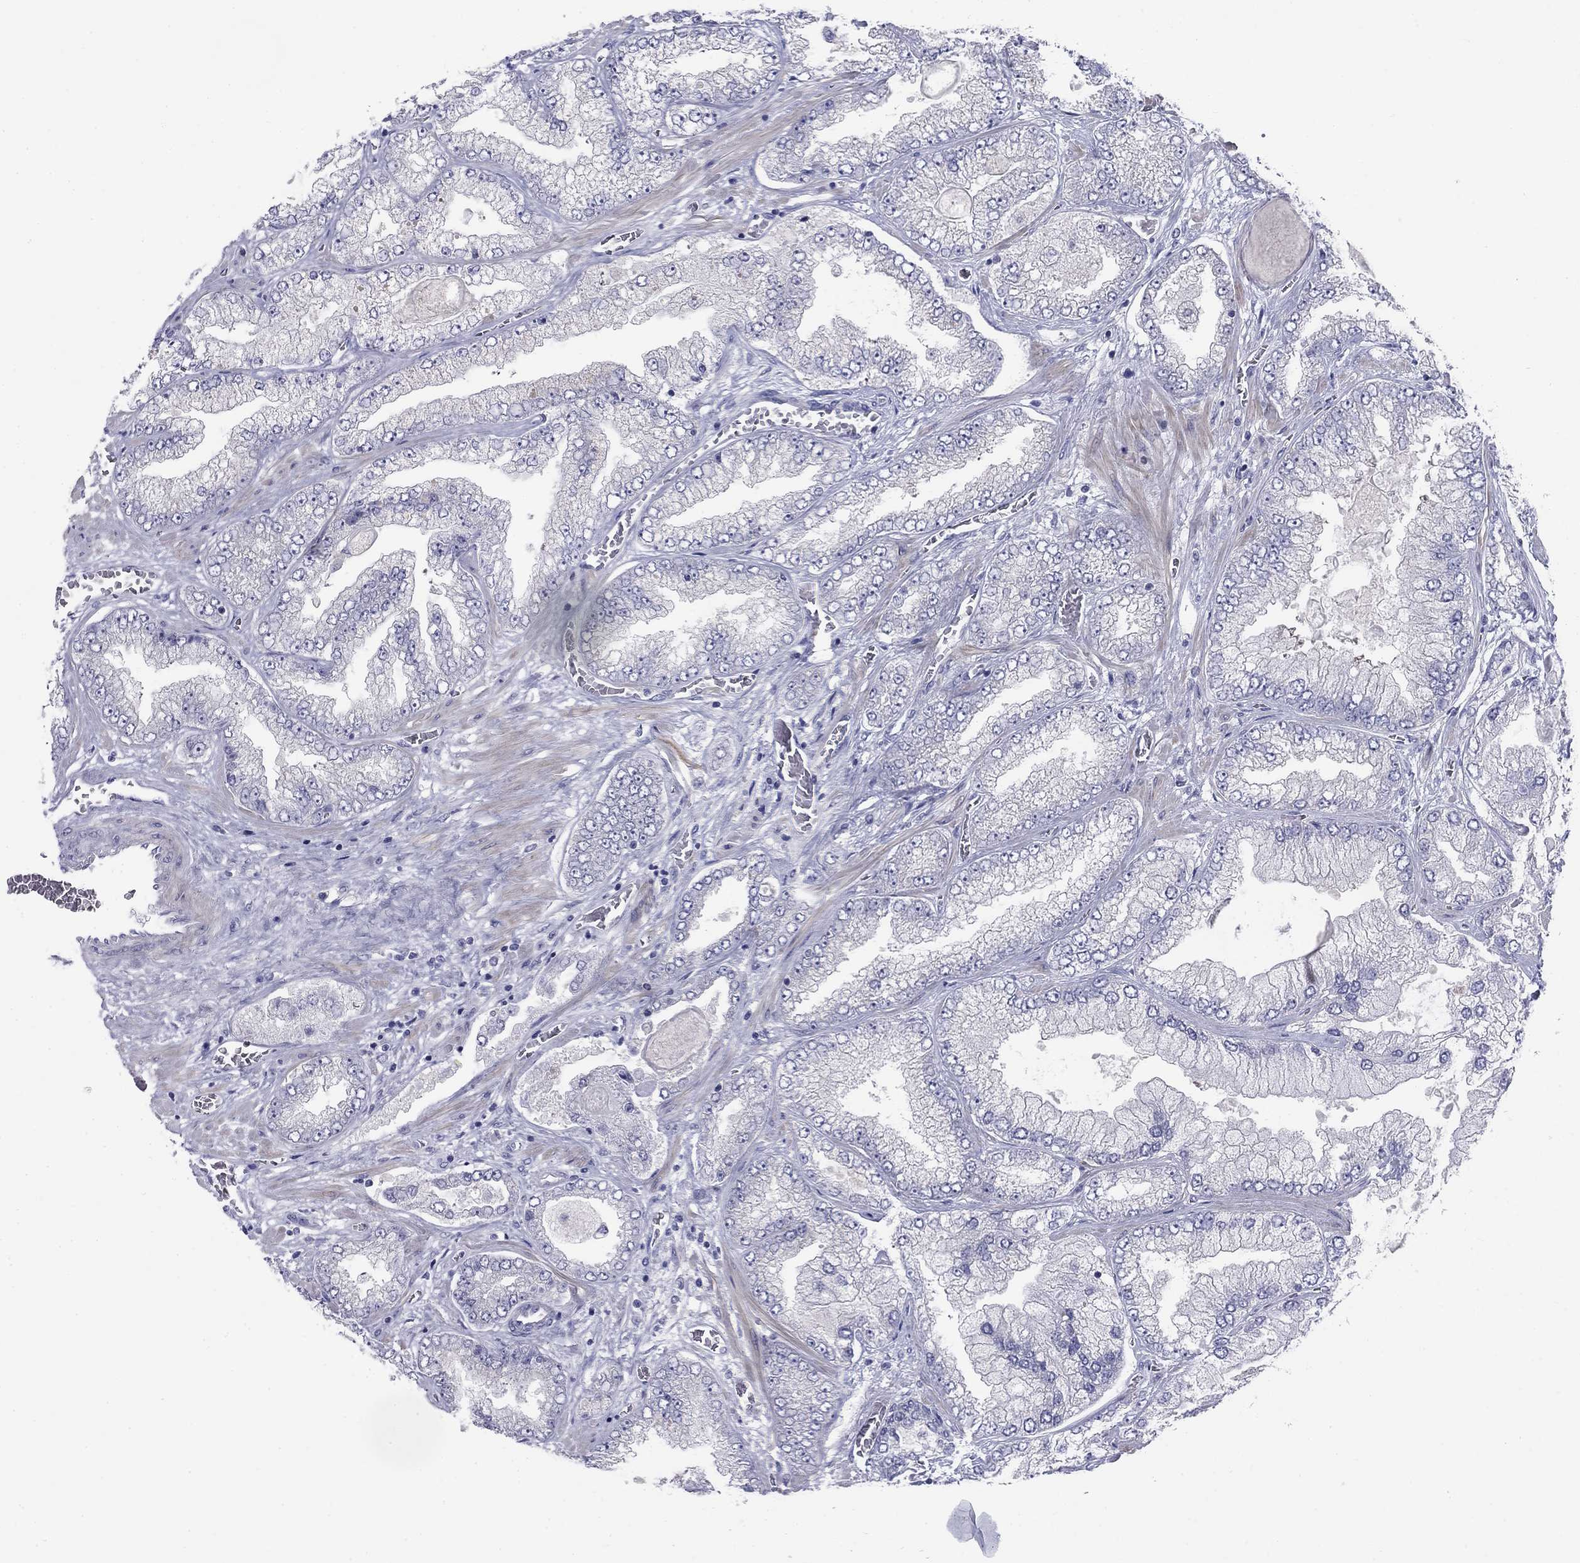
{"staining": {"intensity": "negative", "quantity": "none", "location": "none"}, "tissue": "prostate cancer", "cell_type": "Tumor cells", "image_type": "cancer", "snomed": [{"axis": "morphology", "description": "Adenocarcinoma, Low grade"}, {"axis": "topography", "description": "Prostate"}], "caption": "There is no significant expression in tumor cells of prostate cancer (adenocarcinoma (low-grade)).", "gene": "CACNA1A", "patient": {"sex": "male", "age": 57}}